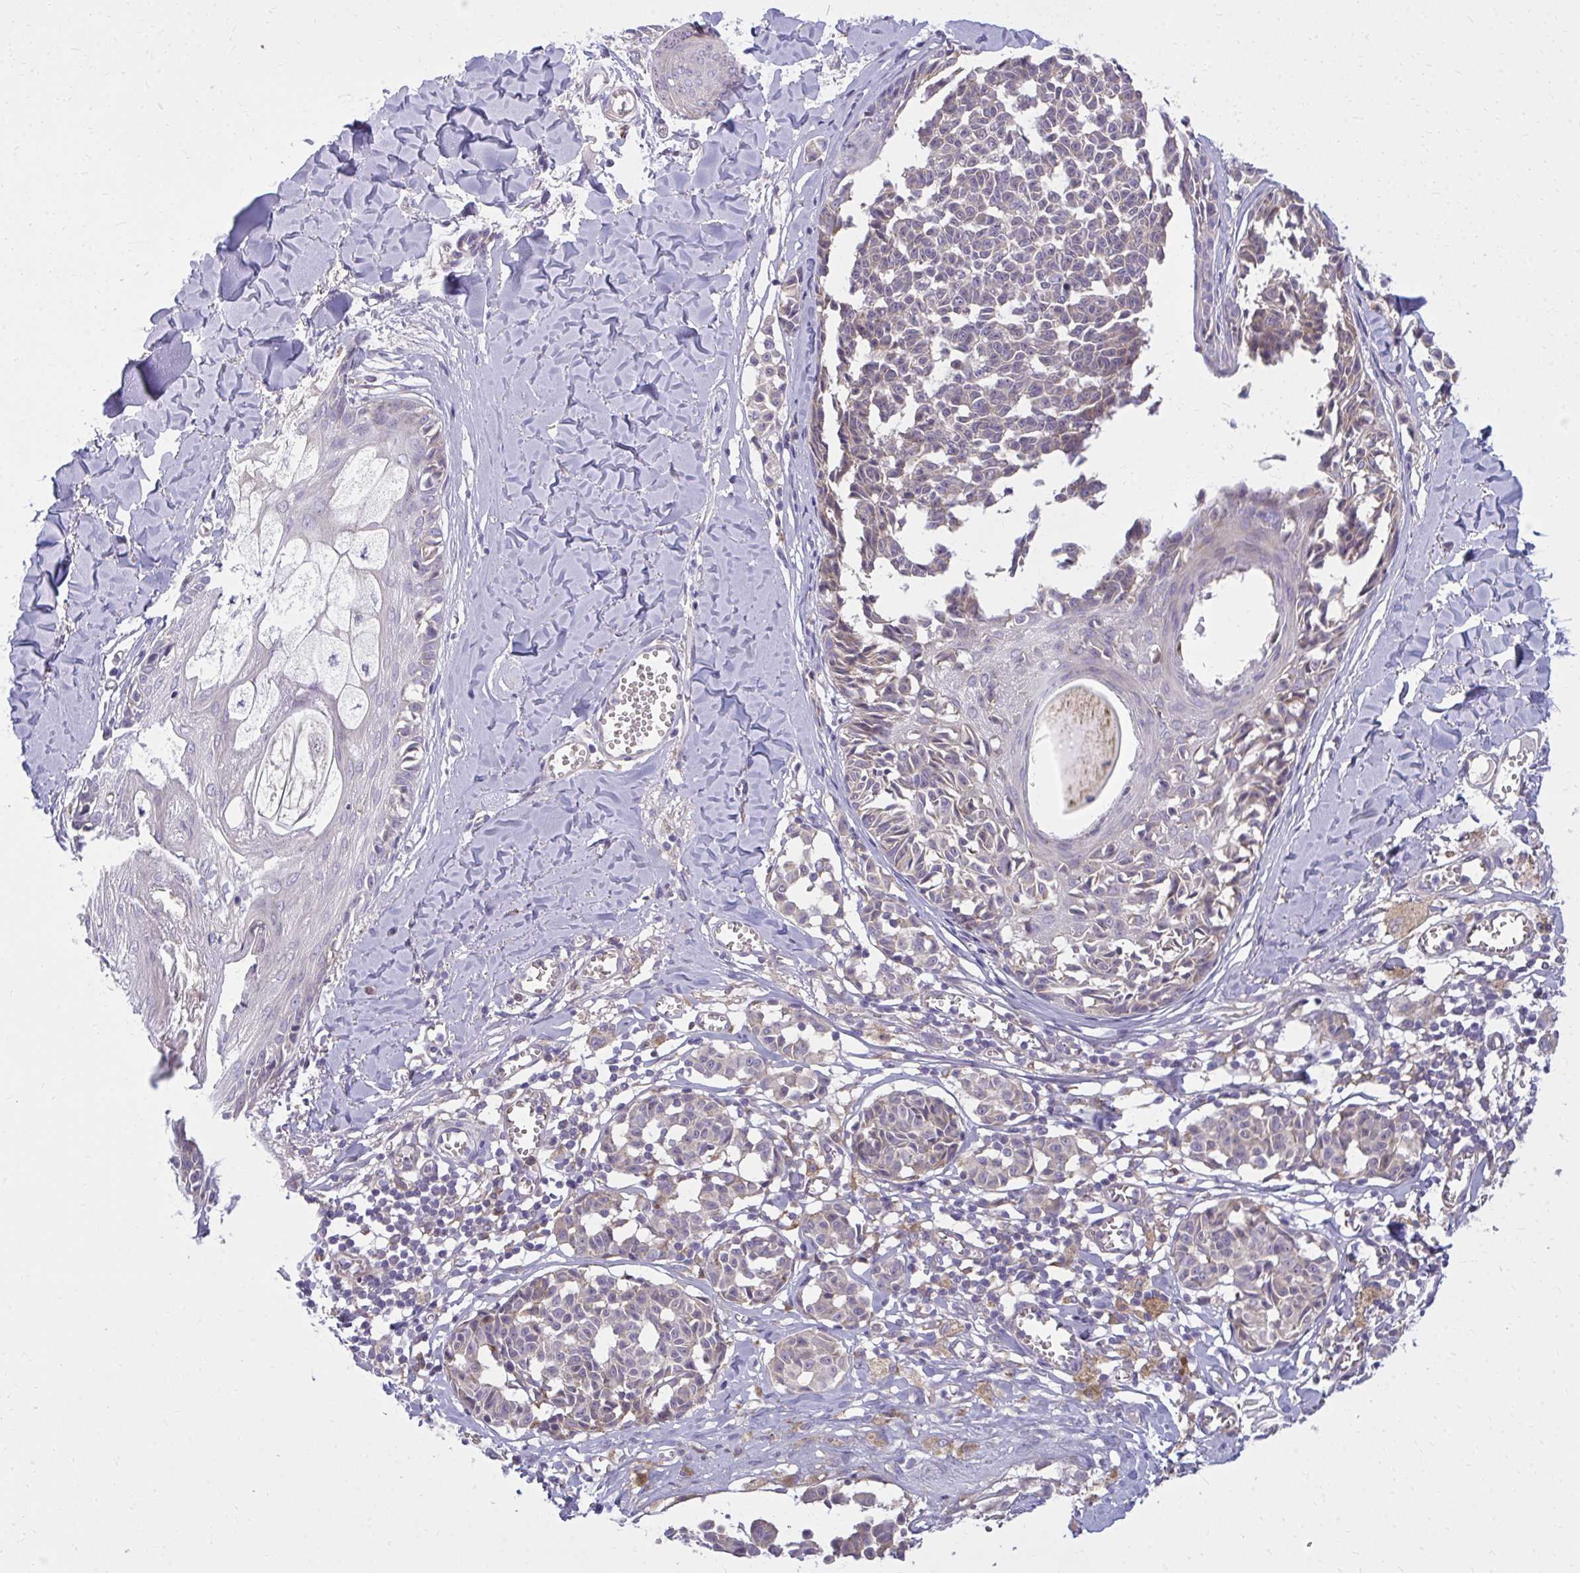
{"staining": {"intensity": "negative", "quantity": "none", "location": "none"}, "tissue": "melanoma", "cell_type": "Tumor cells", "image_type": "cancer", "snomed": [{"axis": "morphology", "description": "Malignant melanoma, NOS"}, {"axis": "topography", "description": "Skin"}], "caption": "A photomicrograph of malignant melanoma stained for a protein displays no brown staining in tumor cells. (DAB IHC with hematoxylin counter stain).", "gene": "CEMP1", "patient": {"sex": "female", "age": 43}}